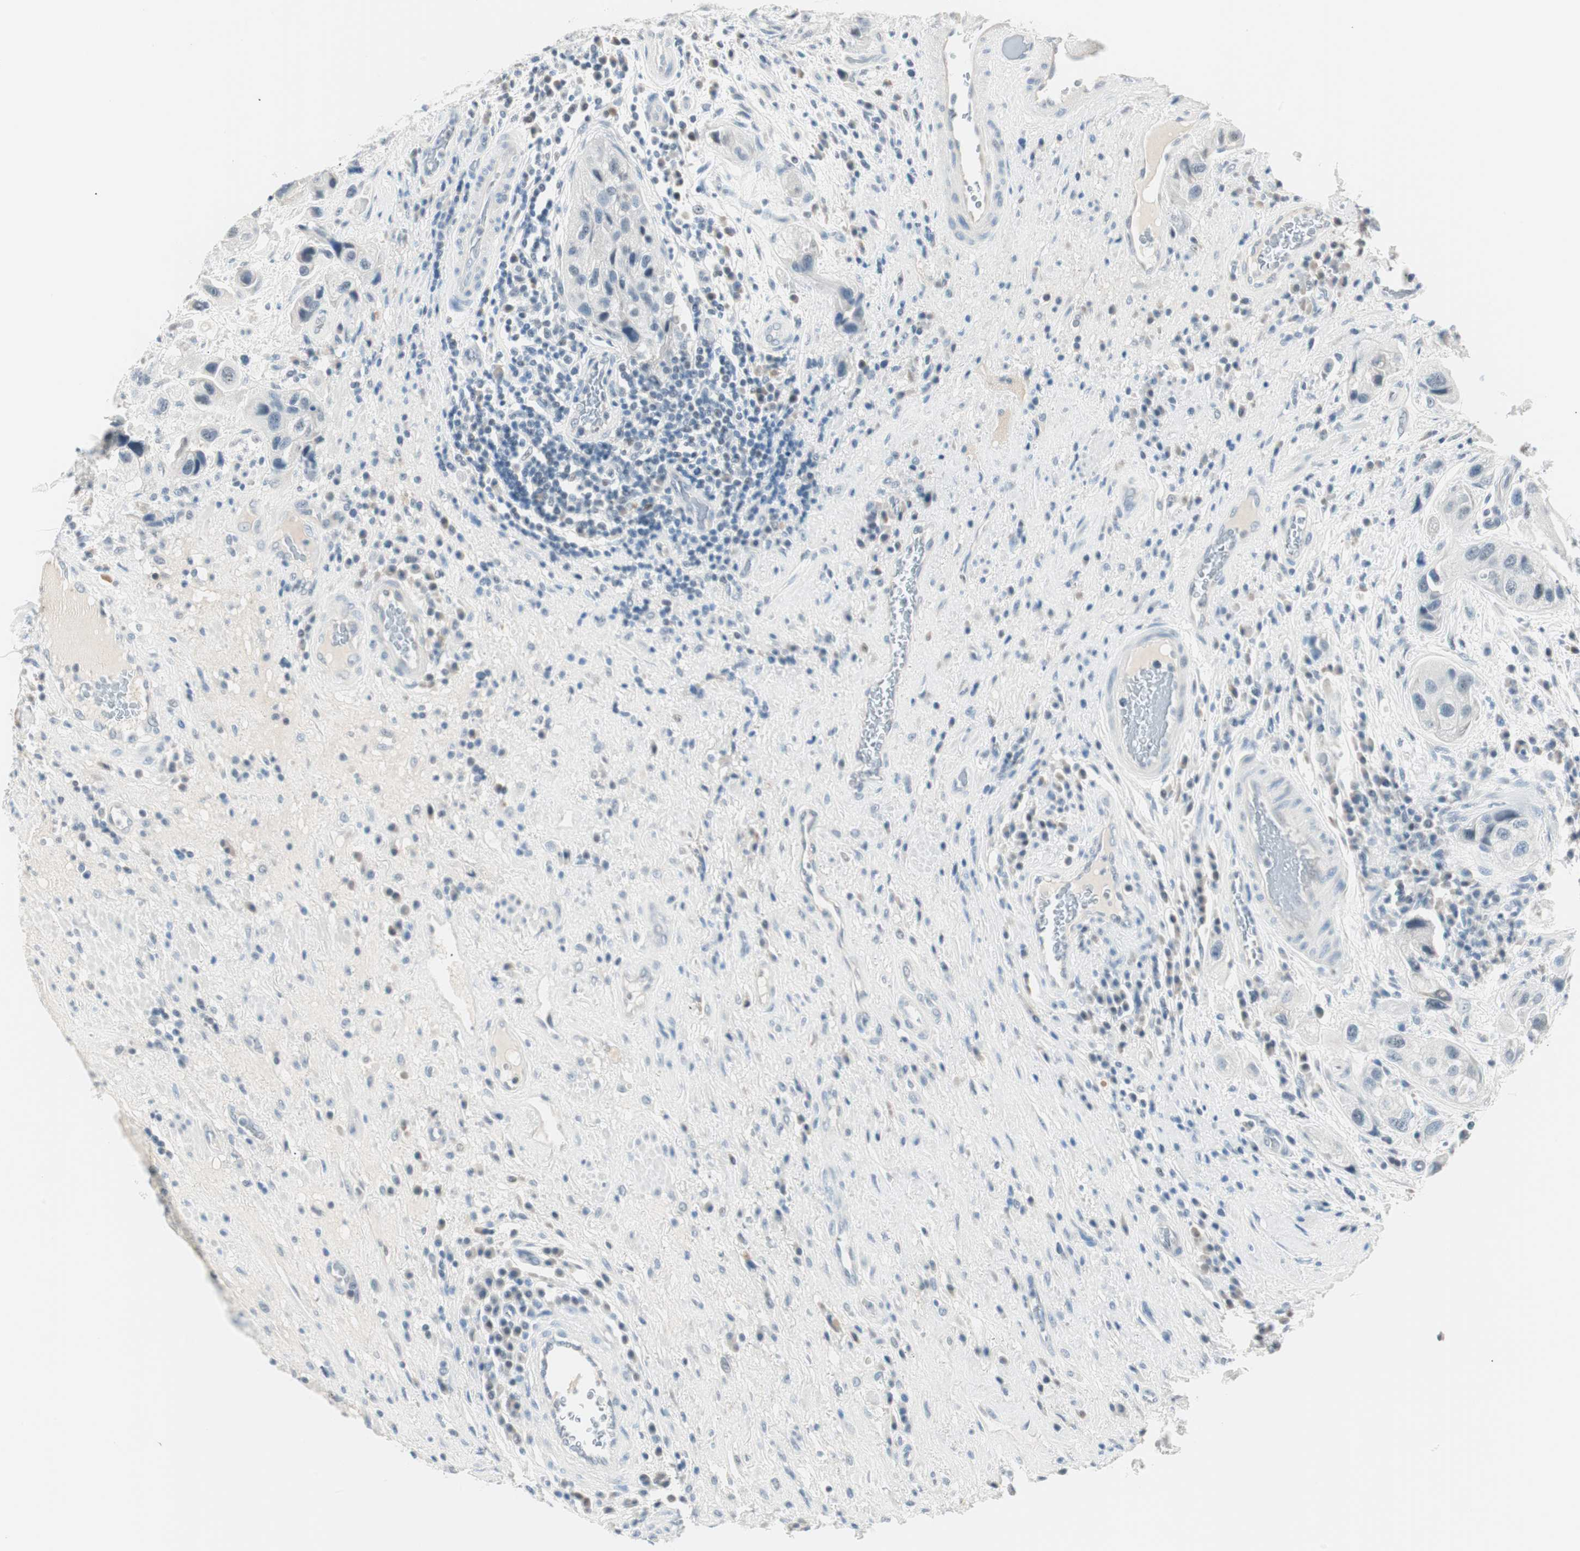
{"staining": {"intensity": "negative", "quantity": "none", "location": "none"}, "tissue": "urothelial cancer", "cell_type": "Tumor cells", "image_type": "cancer", "snomed": [{"axis": "morphology", "description": "Urothelial carcinoma, High grade"}, {"axis": "topography", "description": "Urinary bladder"}], "caption": "Urothelial cancer was stained to show a protein in brown. There is no significant staining in tumor cells.", "gene": "HOXB13", "patient": {"sex": "female", "age": 64}}